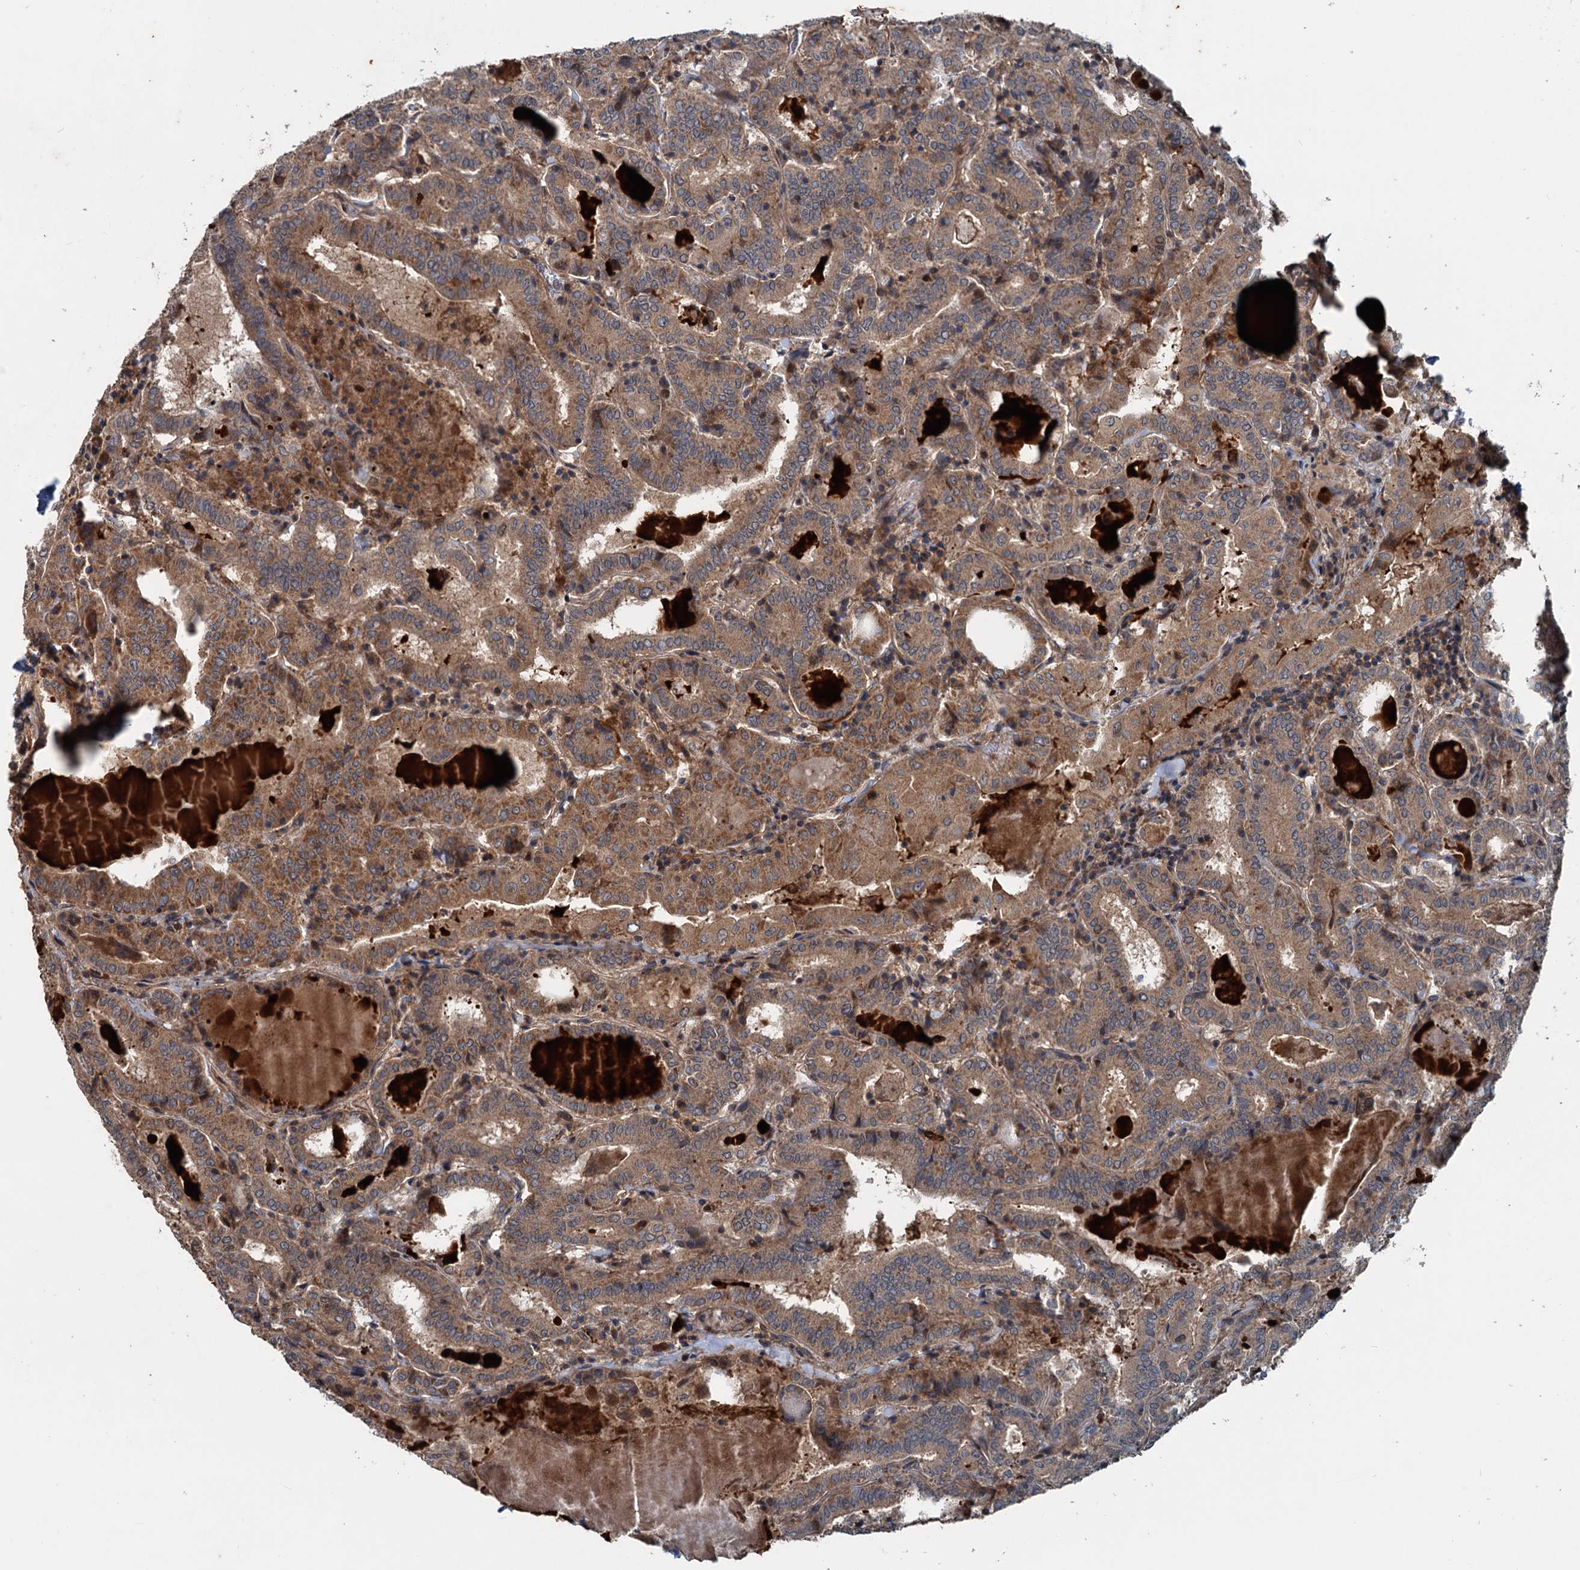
{"staining": {"intensity": "moderate", "quantity": ">75%", "location": "cytoplasmic/membranous"}, "tissue": "thyroid cancer", "cell_type": "Tumor cells", "image_type": "cancer", "snomed": [{"axis": "morphology", "description": "Papillary adenocarcinoma, NOS"}, {"axis": "topography", "description": "Thyroid gland"}], "caption": "IHC staining of thyroid papillary adenocarcinoma, which displays medium levels of moderate cytoplasmic/membranous positivity in about >75% of tumor cells indicating moderate cytoplasmic/membranous protein staining. The staining was performed using DAB (brown) for protein detection and nuclei were counterstained in hematoxylin (blue).", "gene": "TEDC1", "patient": {"sex": "female", "age": 72}}